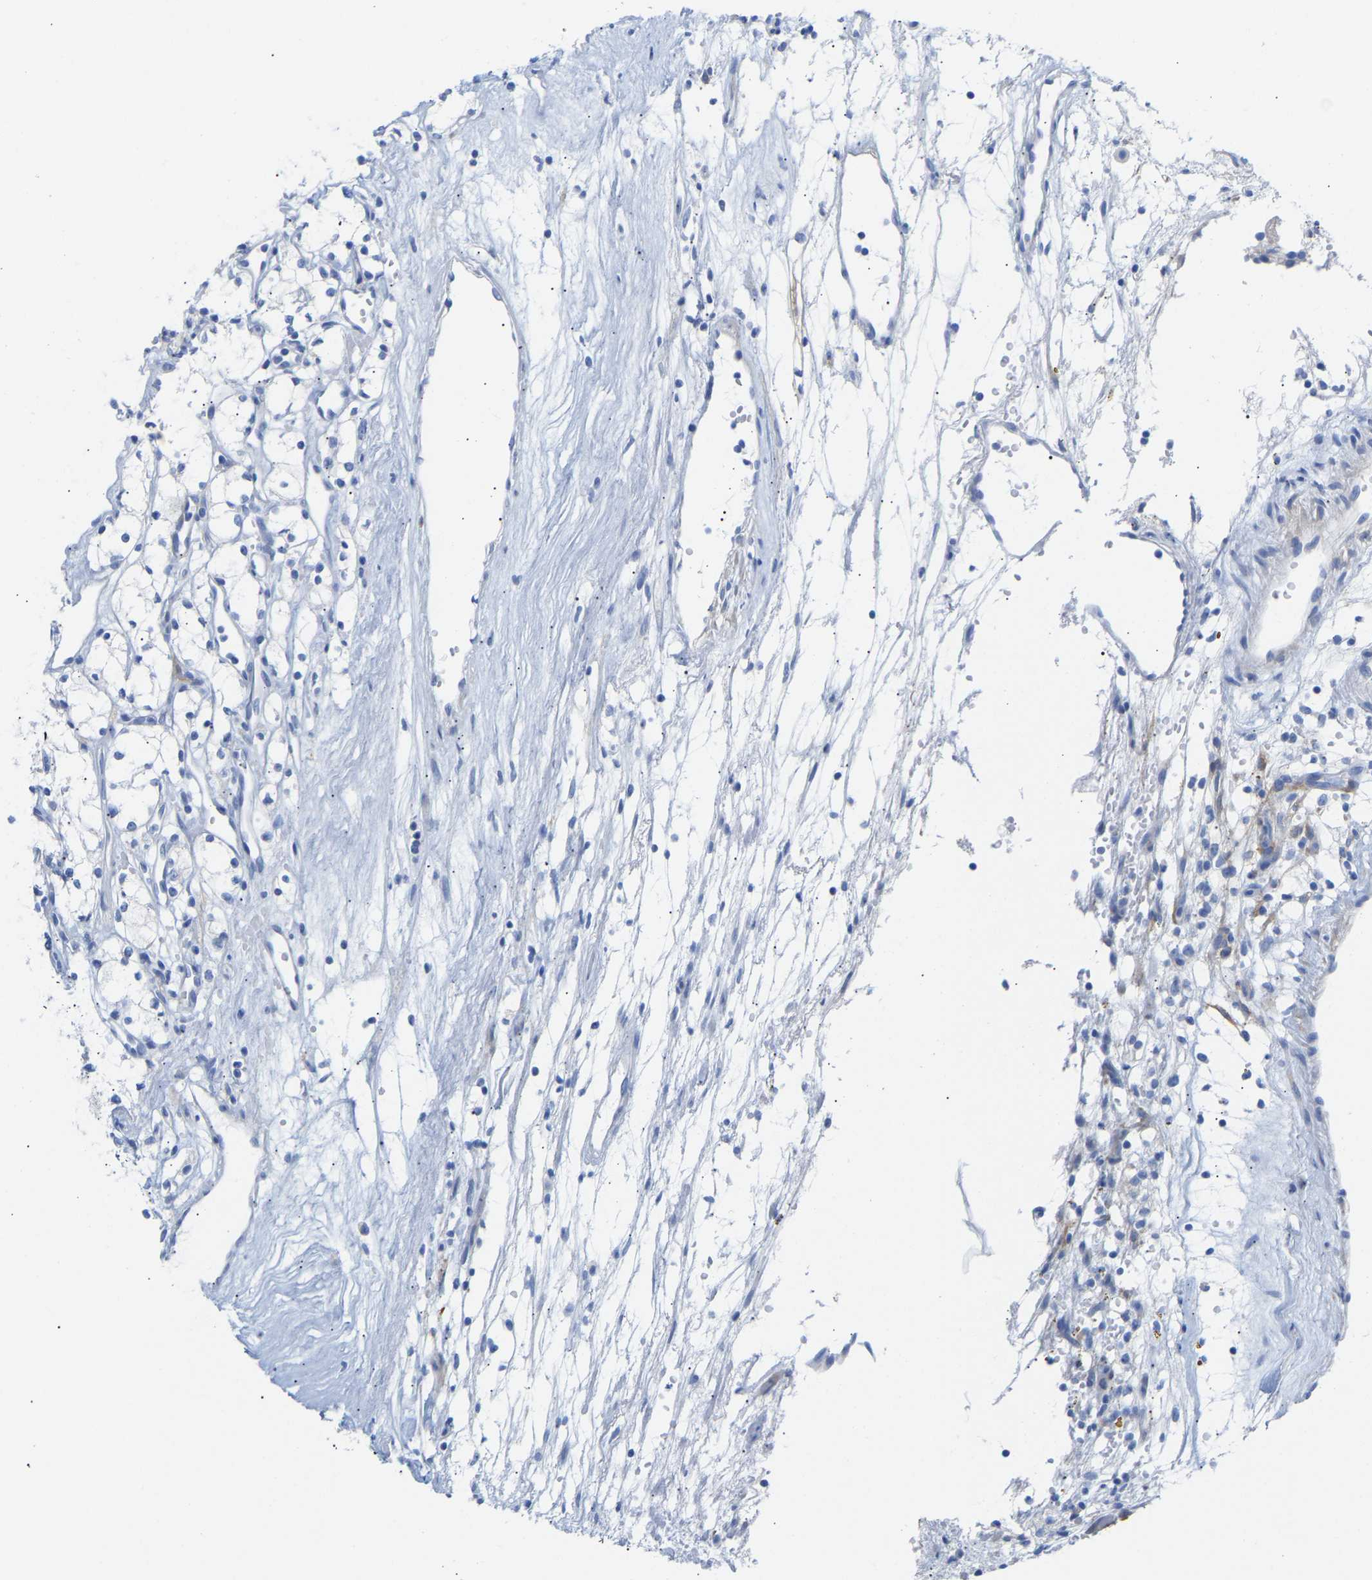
{"staining": {"intensity": "negative", "quantity": "none", "location": "none"}, "tissue": "renal cancer", "cell_type": "Tumor cells", "image_type": "cancer", "snomed": [{"axis": "morphology", "description": "Adenocarcinoma, NOS"}, {"axis": "topography", "description": "Kidney"}], "caption": "This is a photomicrograph of immunohistochemistry (IHC) staining of renal cancer (adenocarcinoma), which shows no expression in tumor cells.", "gene": "AMPH", "patient": {"sex": "male", "age": 59}}